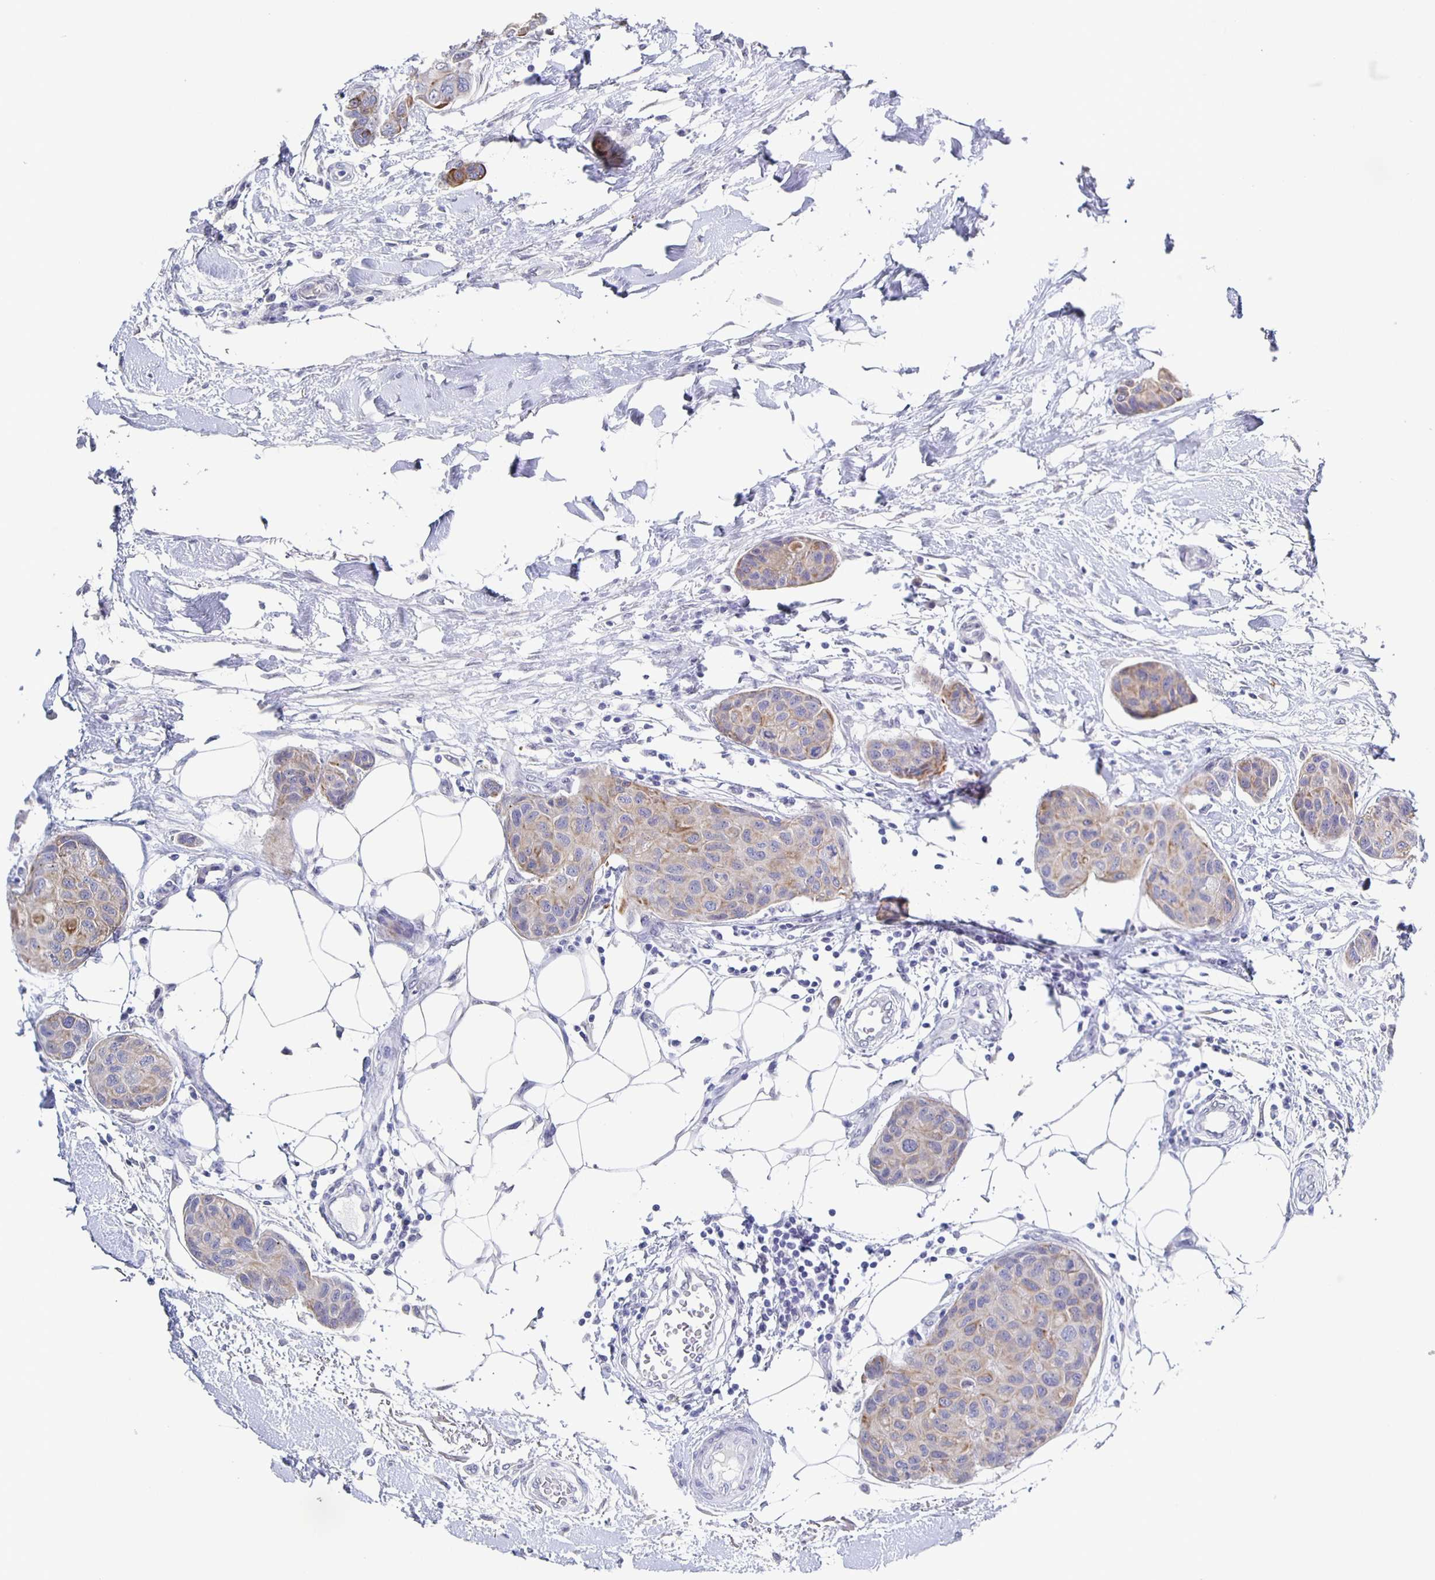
{"staining": {"intensity": "weak", "quantity": "25%-75%", "location": "cytoplasmic/membranous"}, "tissue": "breast cancer", "cell_type": "Tumor cells", "image_type": "cancer", "snomed": [{"axis": "morphology", "description": "Duct carcinoma"}, {"axis": "topography", "description": "Breast"}, {"axis": "topography", "description": "Lymph node"}], "caption": "Protein expression analysis of human invasive ductal carcinoma (breast) reveals weak cytoplasmic/membranous staining in about 25%-75% of tumor cells.", "gene": "CCDC17", "patient": {"sex": "female", "age": 80}}